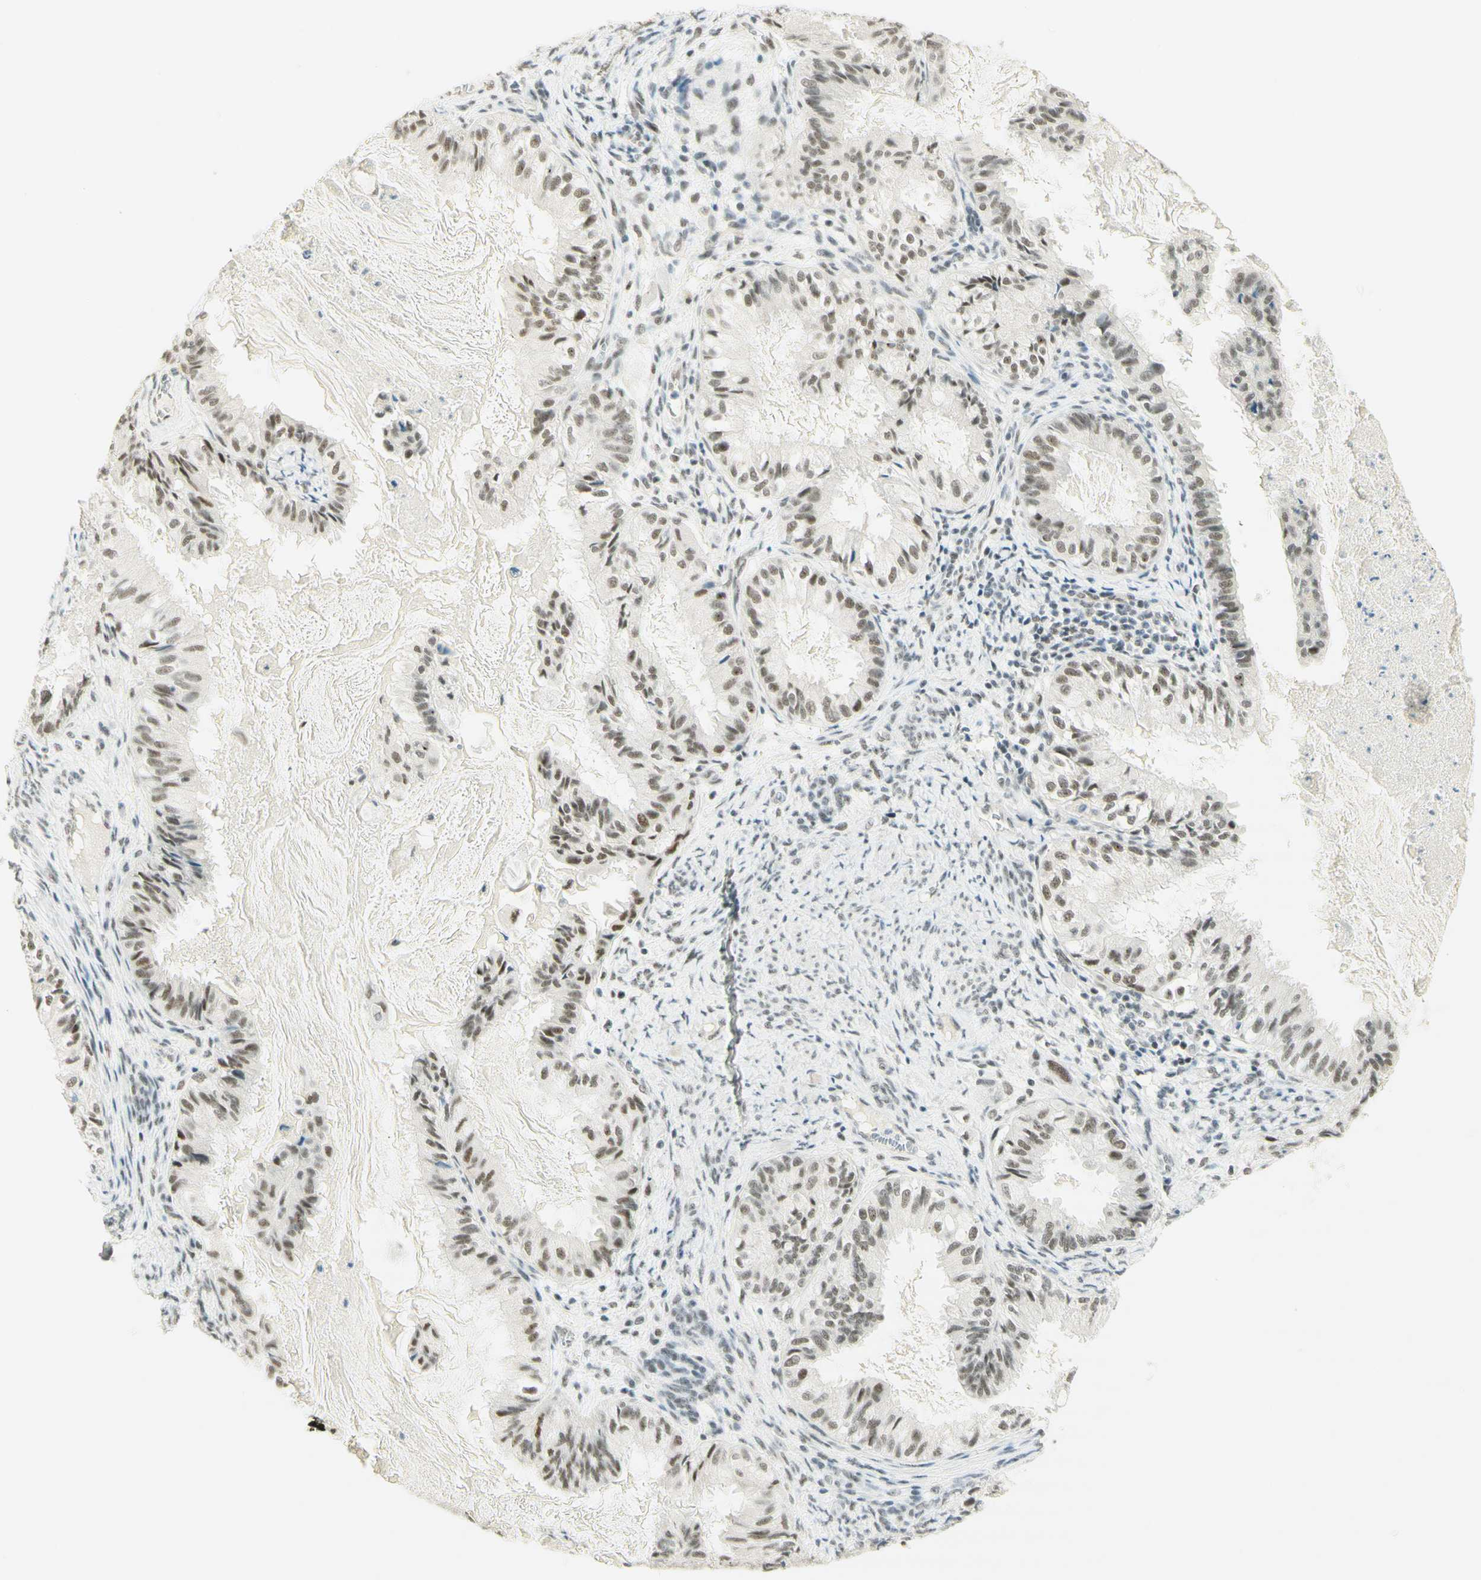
{"staining": {"intensity": "moderate", "quantity": "25%-75%", "location": "nuclear"}, "tissue": "cervical cancer", "cell_type": "Tumor cells", "image_type": "cancer", "snomed": [{"axis": "morphology", "description": "Normal tissue, NOS"}, {"axis": "morphology", "description": "Adenocarcinoma, NOS"}, {"axis": "topography", "description": "Cervix"}, {"axis": "topography", "description": "Endometrium"}], "caption": "Cervical adenocarcinoma tissue reveals moderate nuclear expression in about 25%-75% of tumor cells", "gene": "PMS2", "patient": {"sex": "female", "age": 86}}